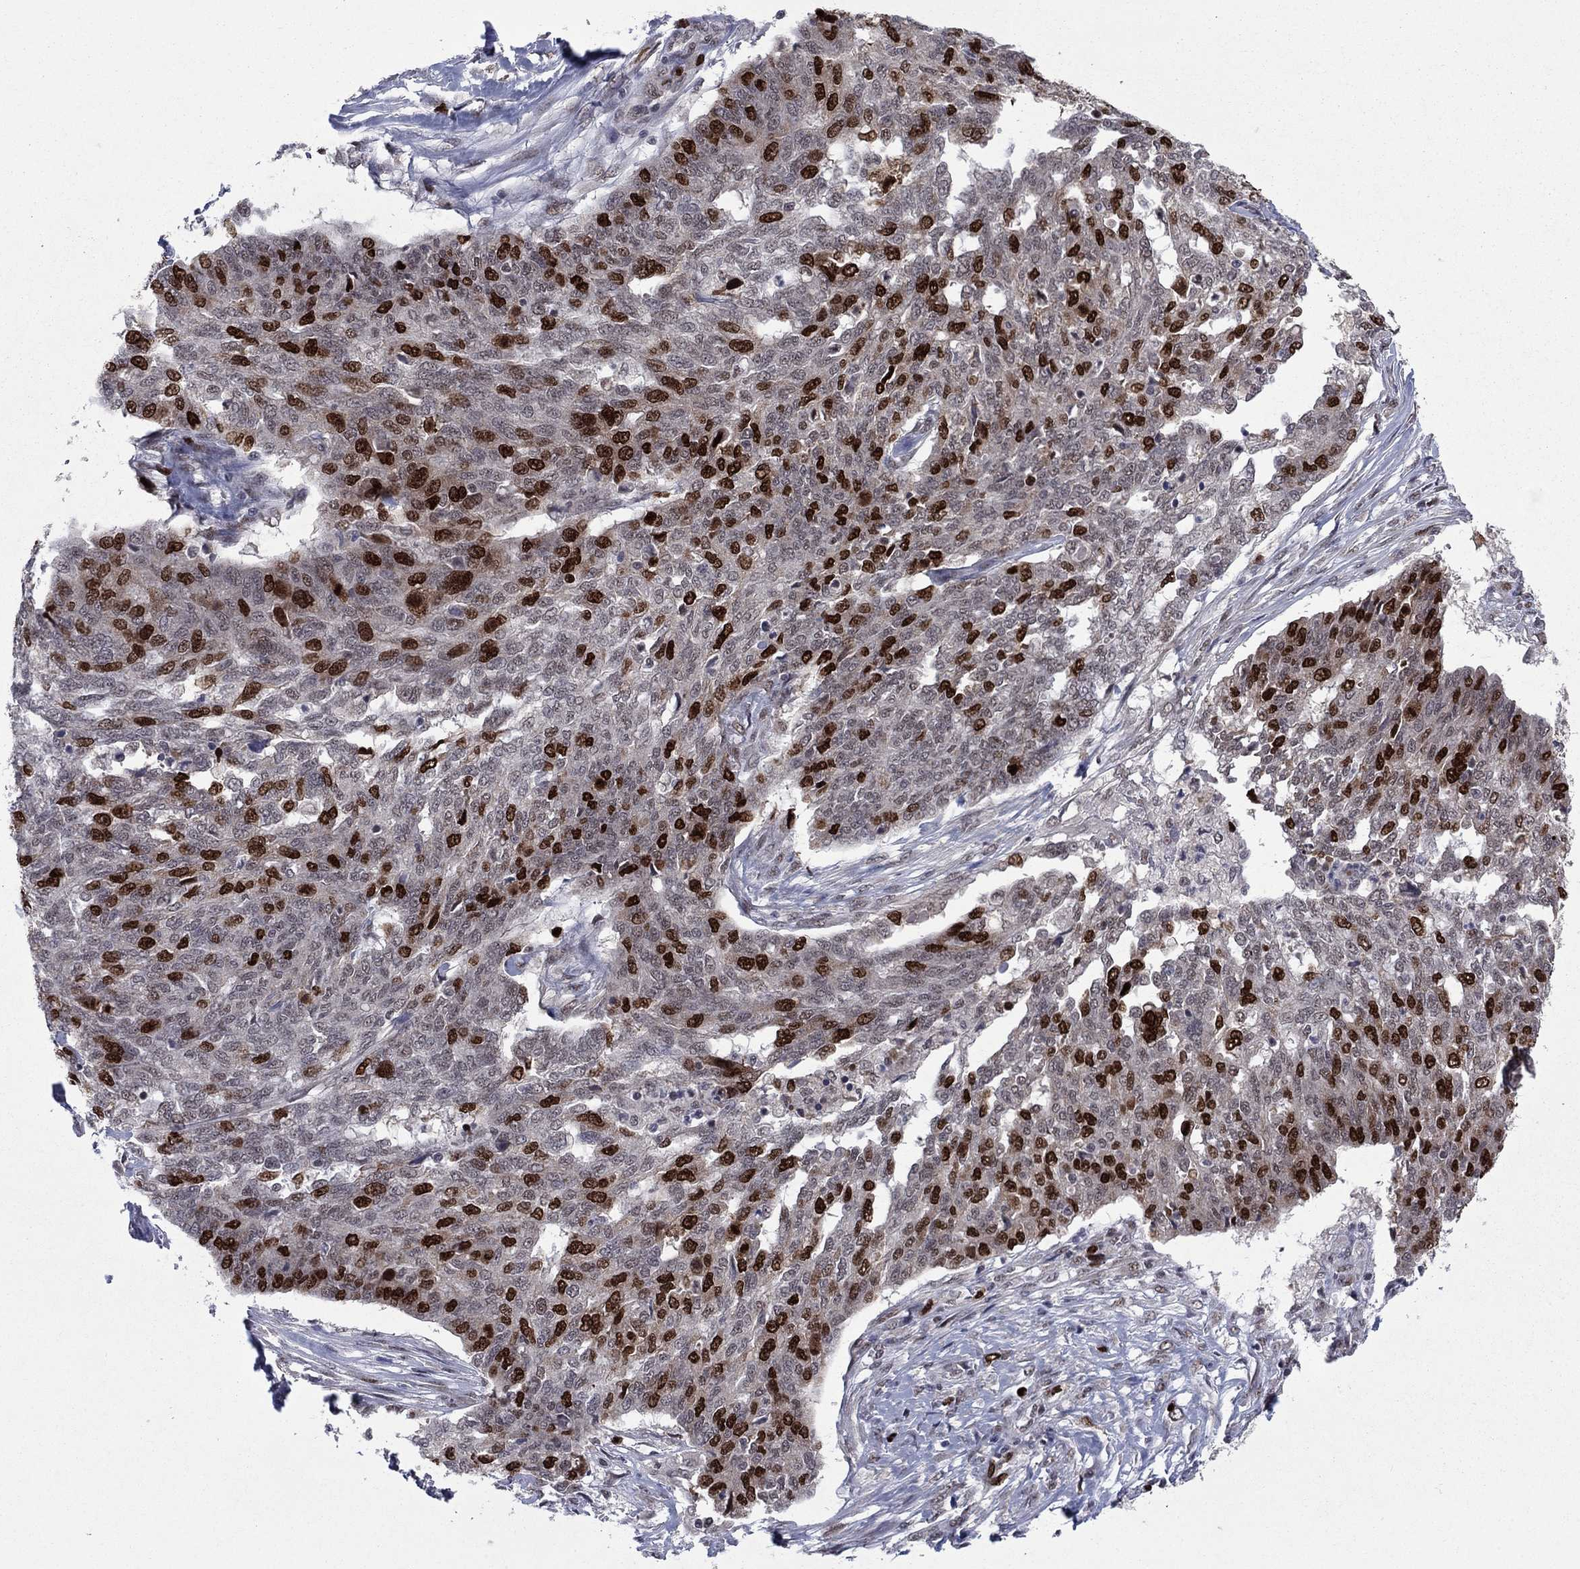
{"staining": {"intensity": "strong", "quantity": "25%-75%", "location": "nuclear"}, "tissue": "ovarian cancer", "cell_type": "Tumor cells", "image_type": "cancer", "snomed": [{"axis": "morphology", "description": "Cystadenocarcinoma, serous, NOS"}, {"axis": "topography", "description": "Ovary"}], "caption": "A brown stain shows strong nuclear staining of a protein in human ovarian serous cystadenocarcinoma tumor cells.", "gene": "CDCA5", "patient": {"sex": "female", "age": 67}}